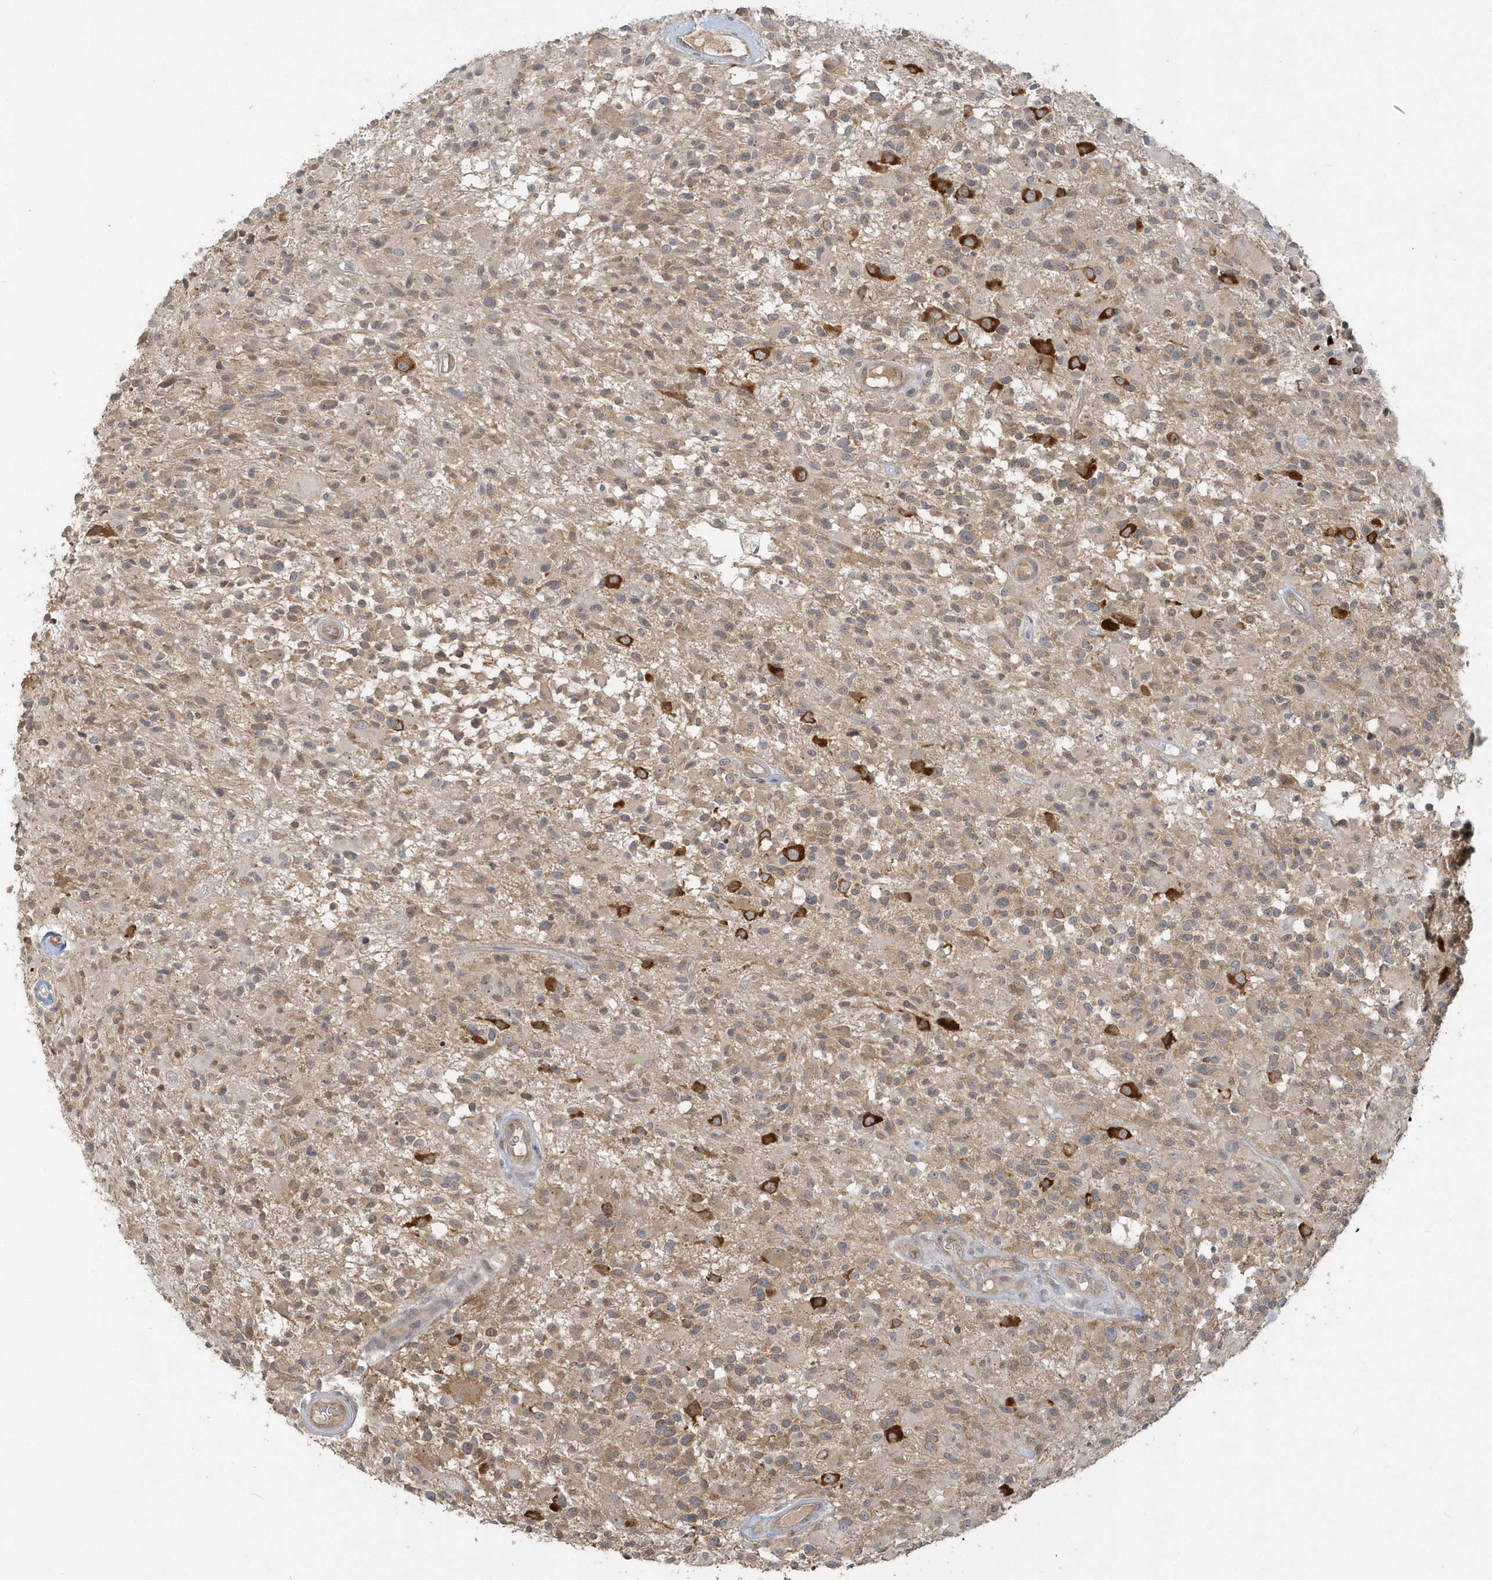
{"staining": {"intensity": "moderate", "quantity": ">75%", "location": "cytoplasmic/membranous"}, "tissue": "glioma", "cell_type": "Tumor cells", "image_type": "cancer", "snomed": [{"axis": "morphology", "description": "Glioma, malignant, High grade"}, {"axis": "morphology", "description": "Glioblastoma, NOS"}, {"axis": "topography", "description": "Brain"}], "caption": "Immunohistochemistry staining of glioma, which shows medium levels of moderate cytoplasmic/membranous positivity in about >75% of tumor cells indicating moderate cytoplasmic/membranous protein positivity. The staining was performed using DAB (3,3'-diaminobenzidine) (brown) for protein detection and nuclei were counterstained in hematoxylin (blue).", "gene": "STIM2", "patient": {"sex": "male", "age": 60}}